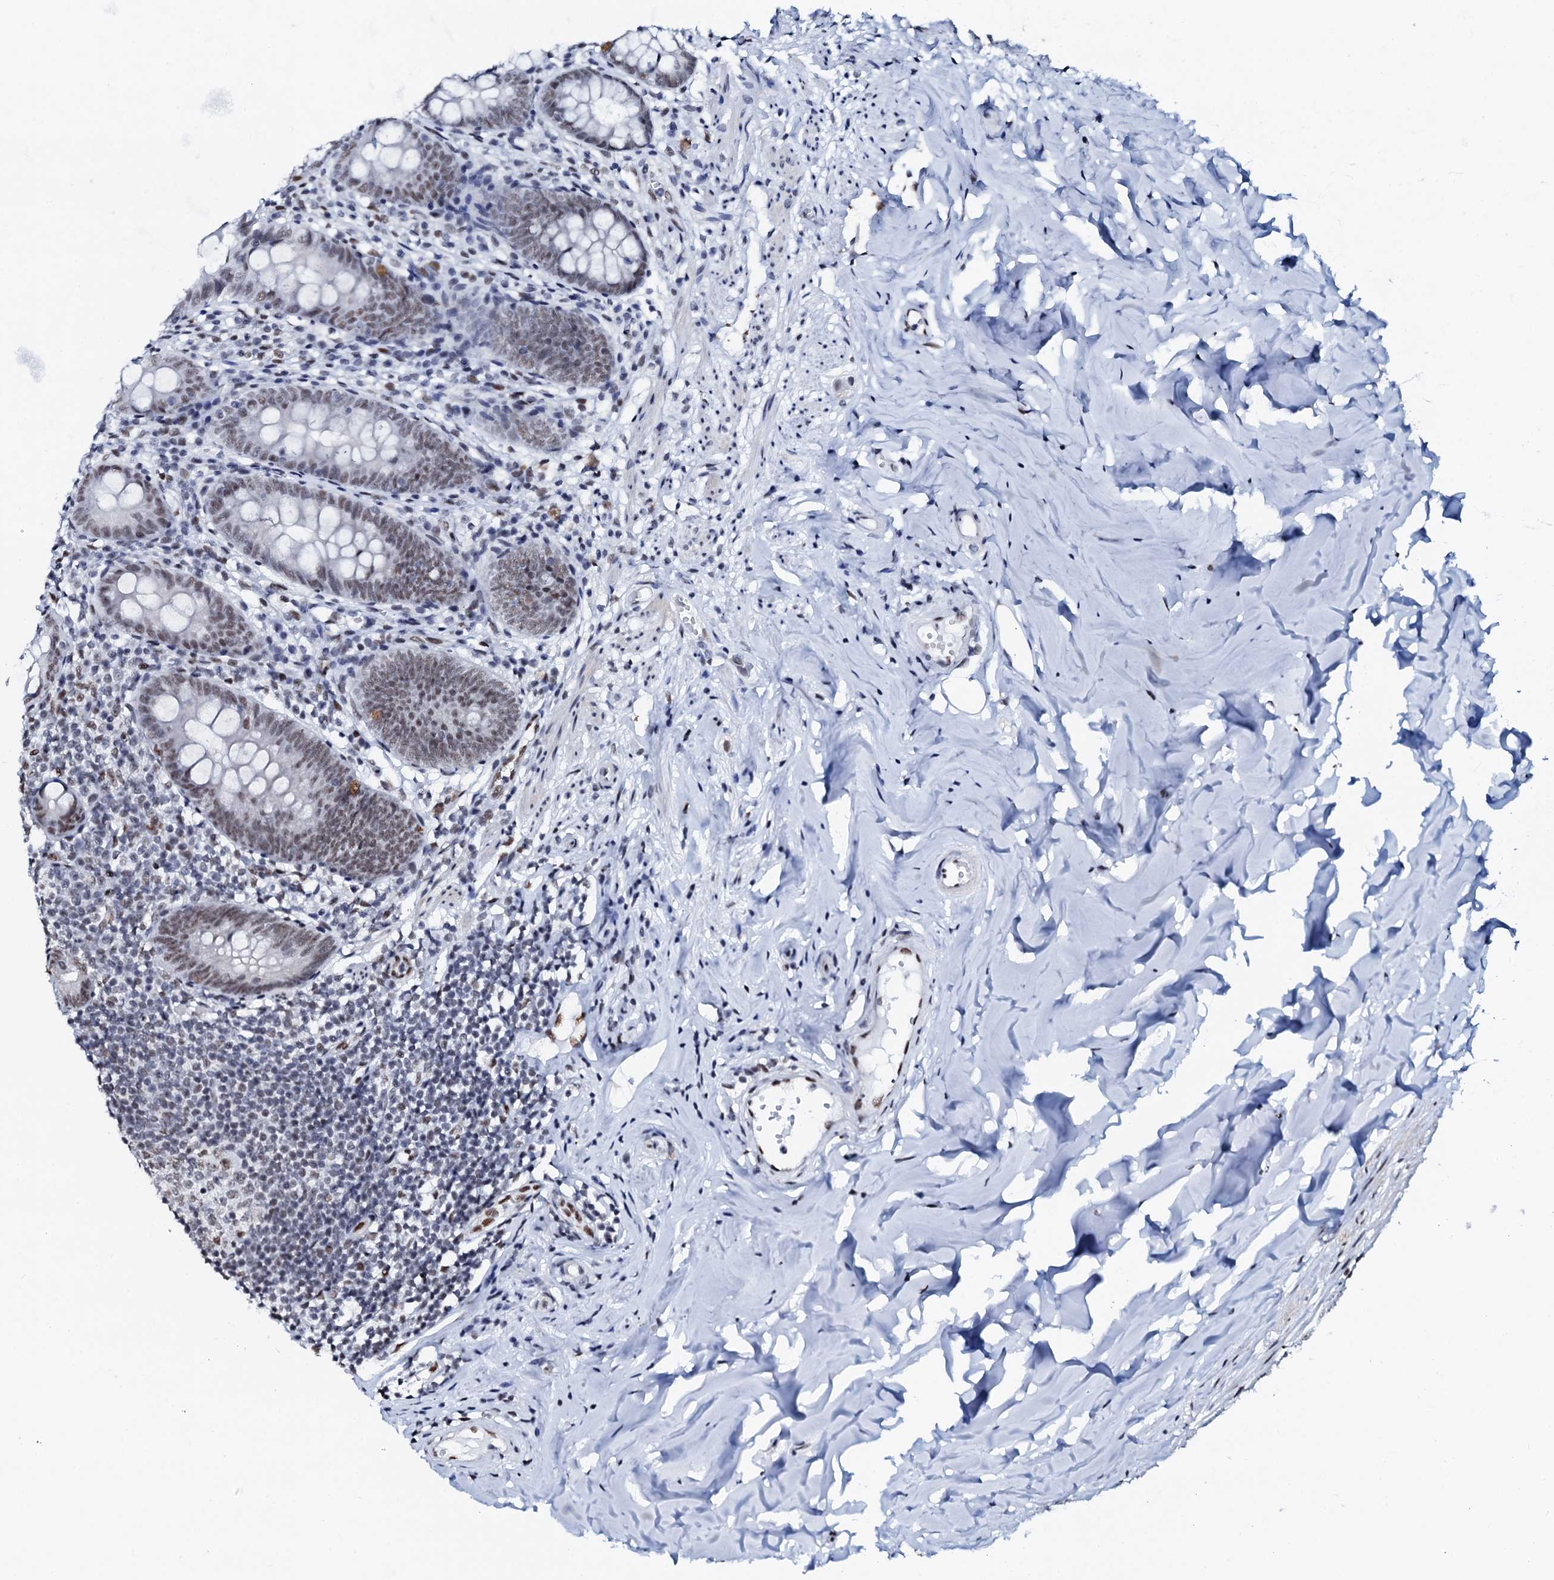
{"staining": {"intensity": "moderate", "quantity": ">75%", "location": "nuclear"}, "tissue": "appendix", "cell_type": "Glandular cells", "image_type": "normal", "snomed": [{"axis": "morphology", "description": "Normal tissue, NOS"}, {"axis": "topography", "description": "Appendix"}], "caption": "Approximately >75% of glandular cells in benign human appendix exhibit moderate nuclear protein positivity as visualized by brown immunohistochemical staining.", "gene": "NKAPD1", "patient": {"sex": "female", "age": 51}}